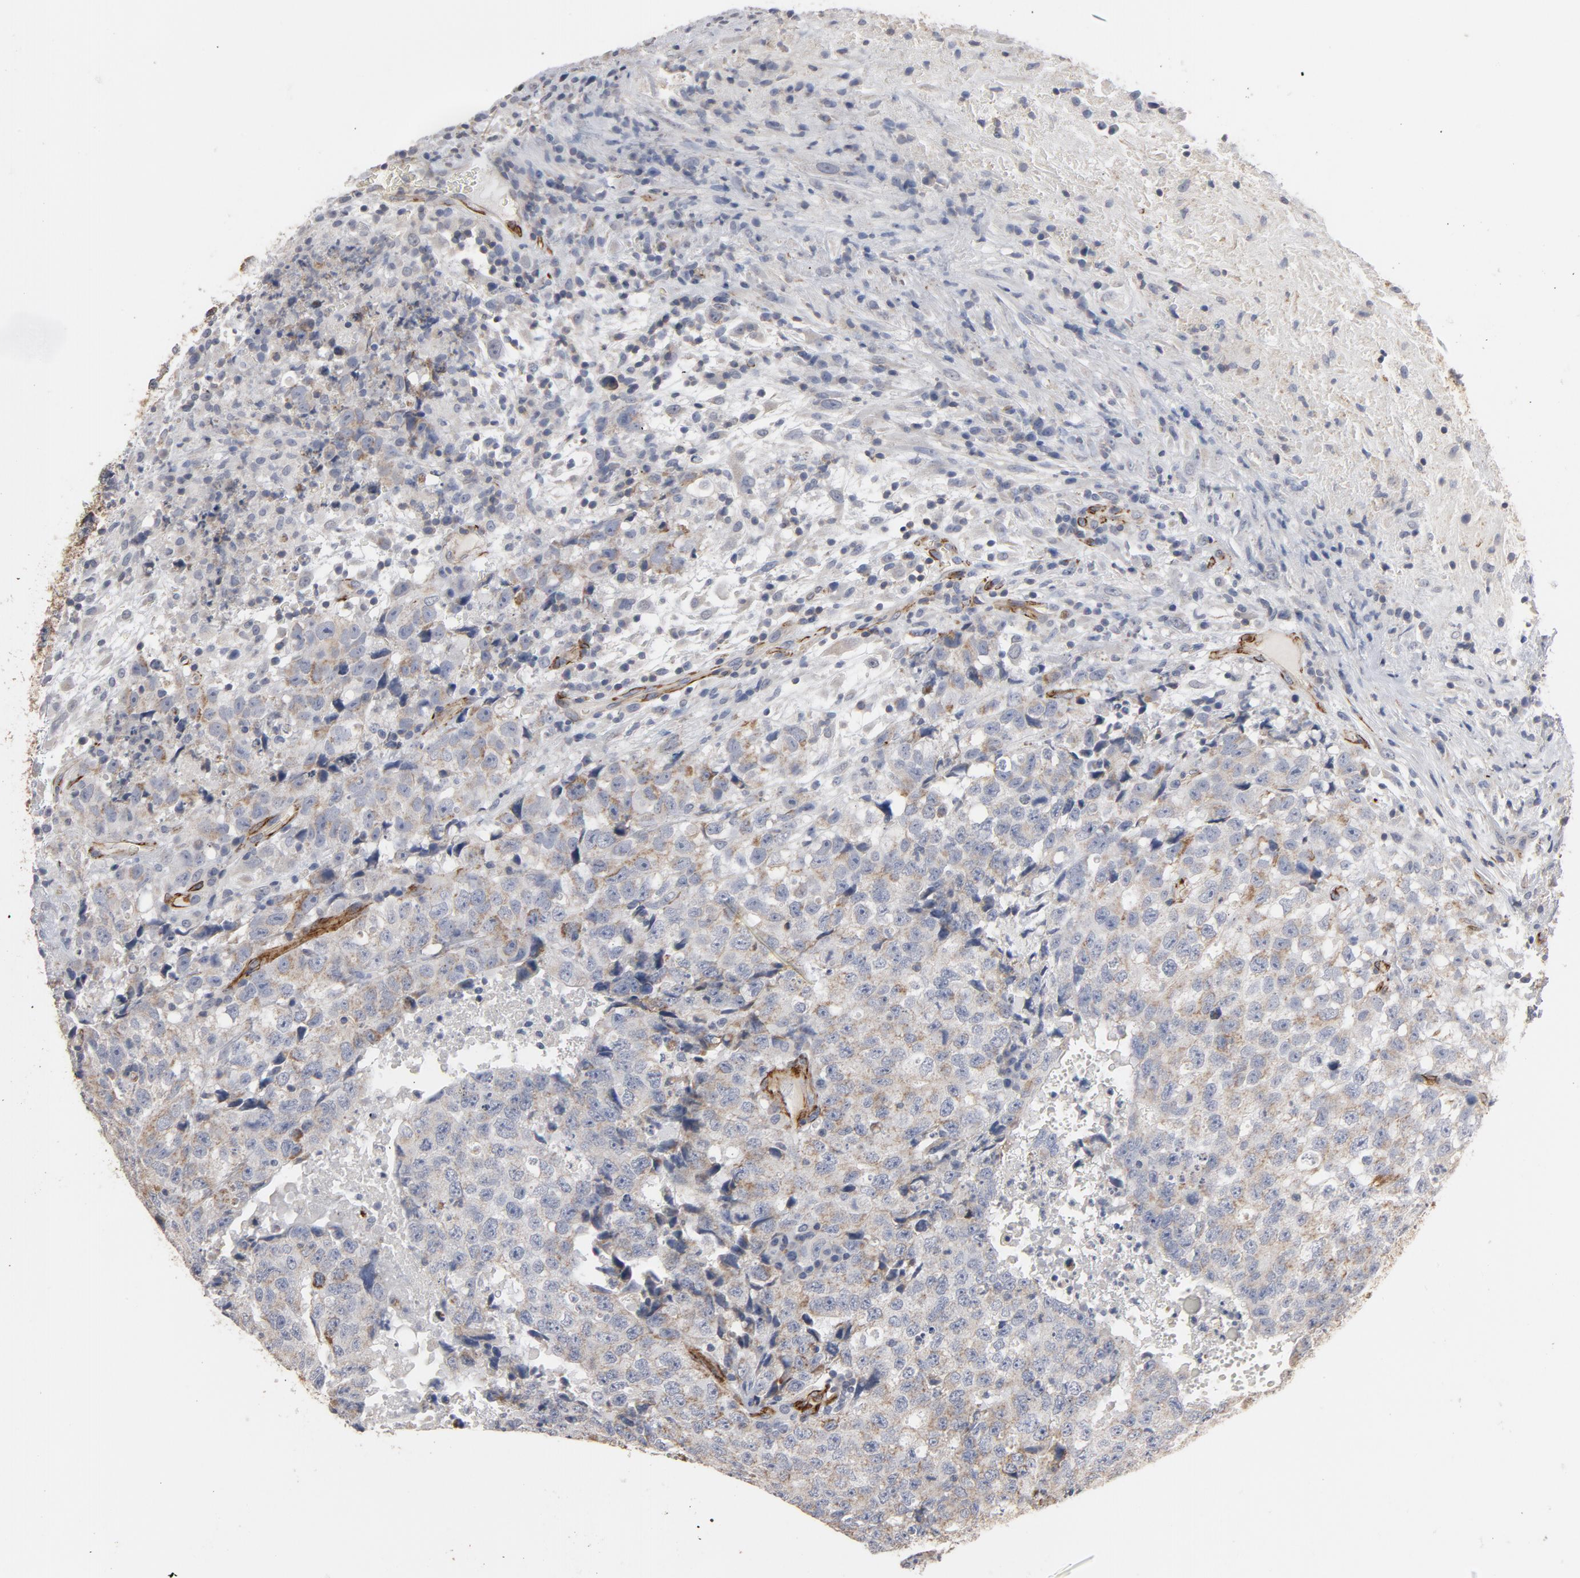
{"staining": {"intensity": "weak", "quantity": "25%-75%", "location": "cytoplasmic/membranous"}, "tissue": "testis cancer", "cell_type": "Tumor cells", "image_type": "cancer", "snomed": [{"axis": "morphology", "description": "Necrosis, NOS"}, {"axis": "morphology", "description": "Carcinoma, Embryonal, NOS"}, {"axis": "topography", "description": "Testis"}], "caption": "The immunohistochemical stain shows weak cytoplasmic/membranous staining in tumor cells of testis embryonal carcinoma tissue.", "gene": "GNG2", "patient": {"sex": "male", "age": 19}}